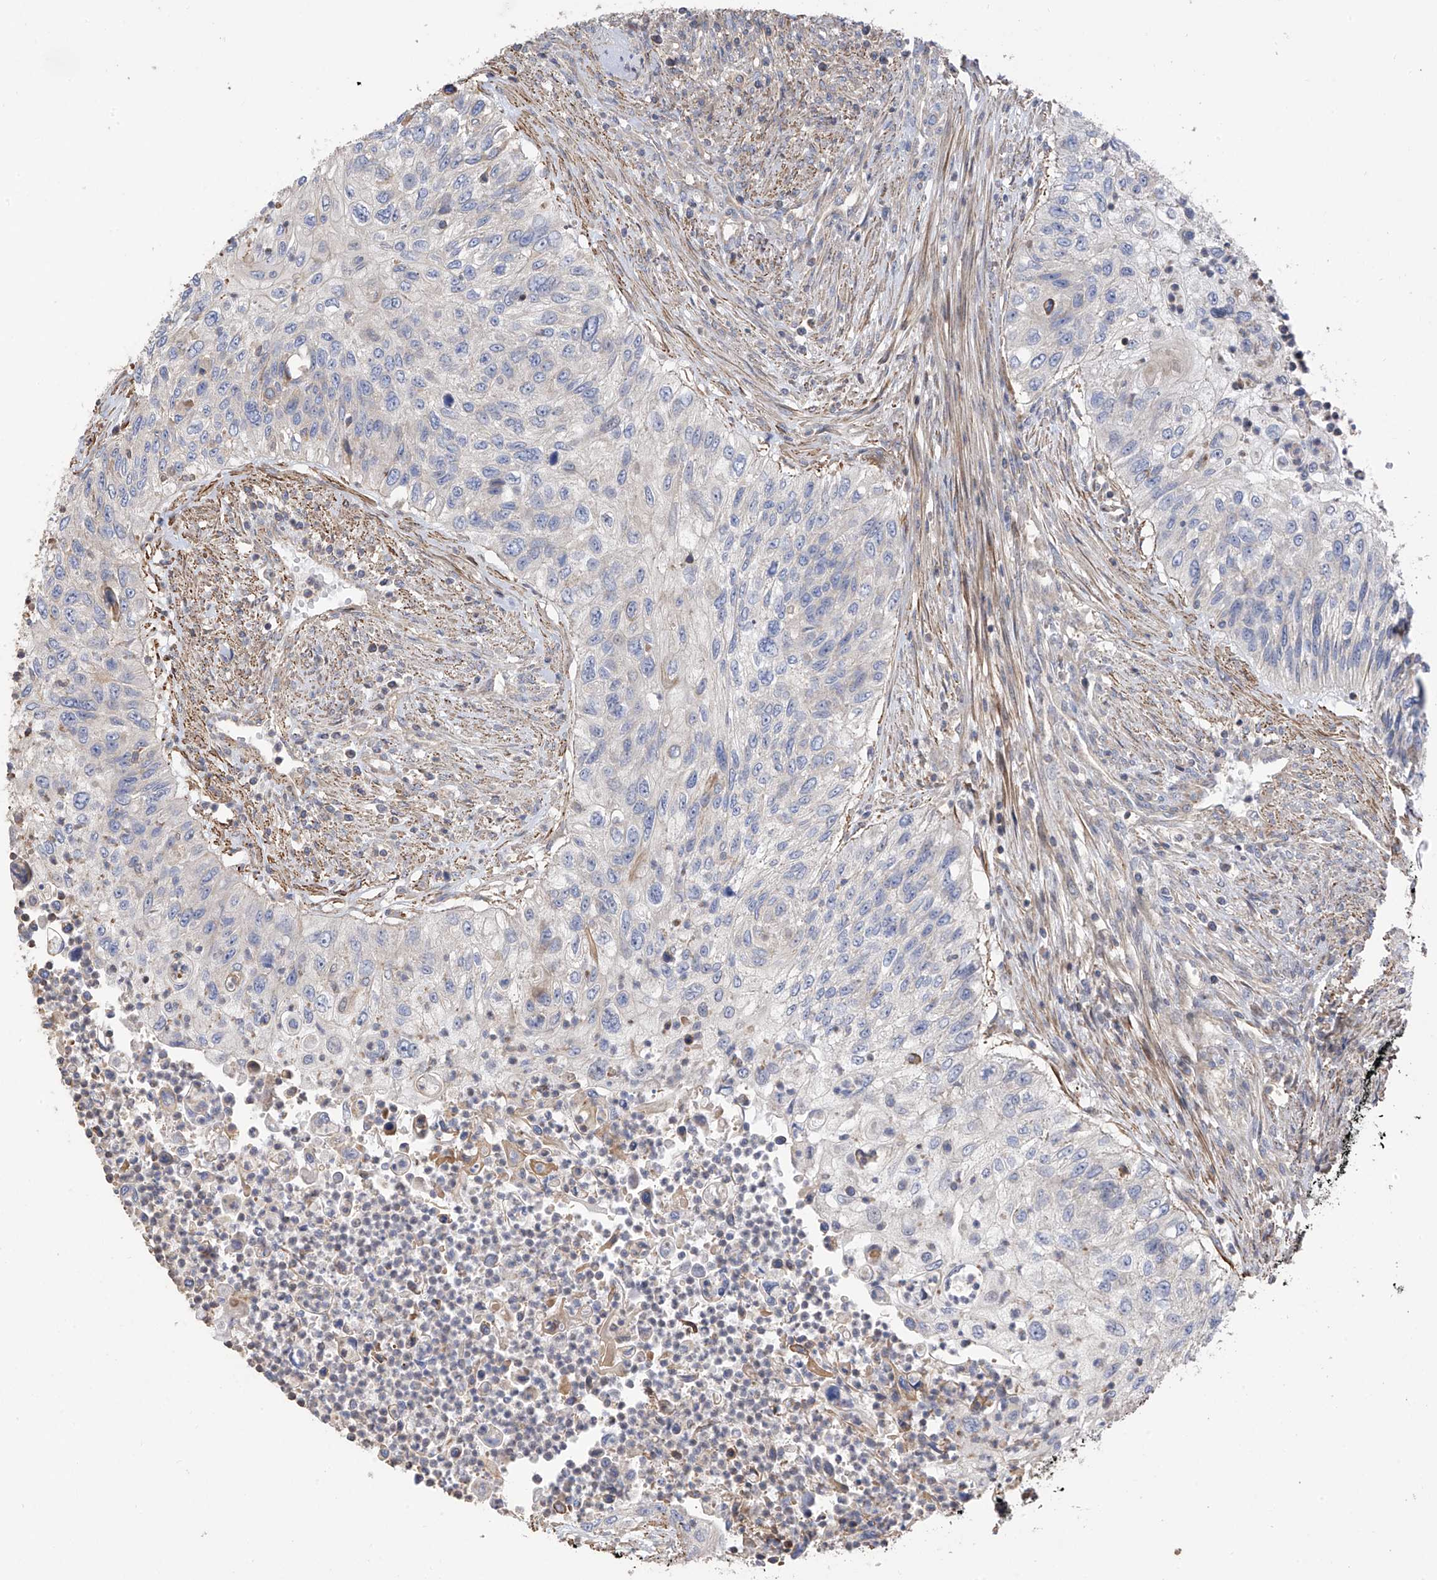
{"staining": {"intensity": "negative", "quantity": "none", "location": "none"}, "tissue": "urothelial cancer", "cell_type": "Tumor cells", "image_type": "cancer", "snomed": [{"axis": "morphology", "description": "Urothelial carcinoma, High grade"}, {"axis": "topography", "description": "Urinary bladder"}], "caption": "Tumor cells are negative for protein expression in human urothelial cancer.", "gene": "SLC43A3", "patient": {"sex": "female", "age": 60}}